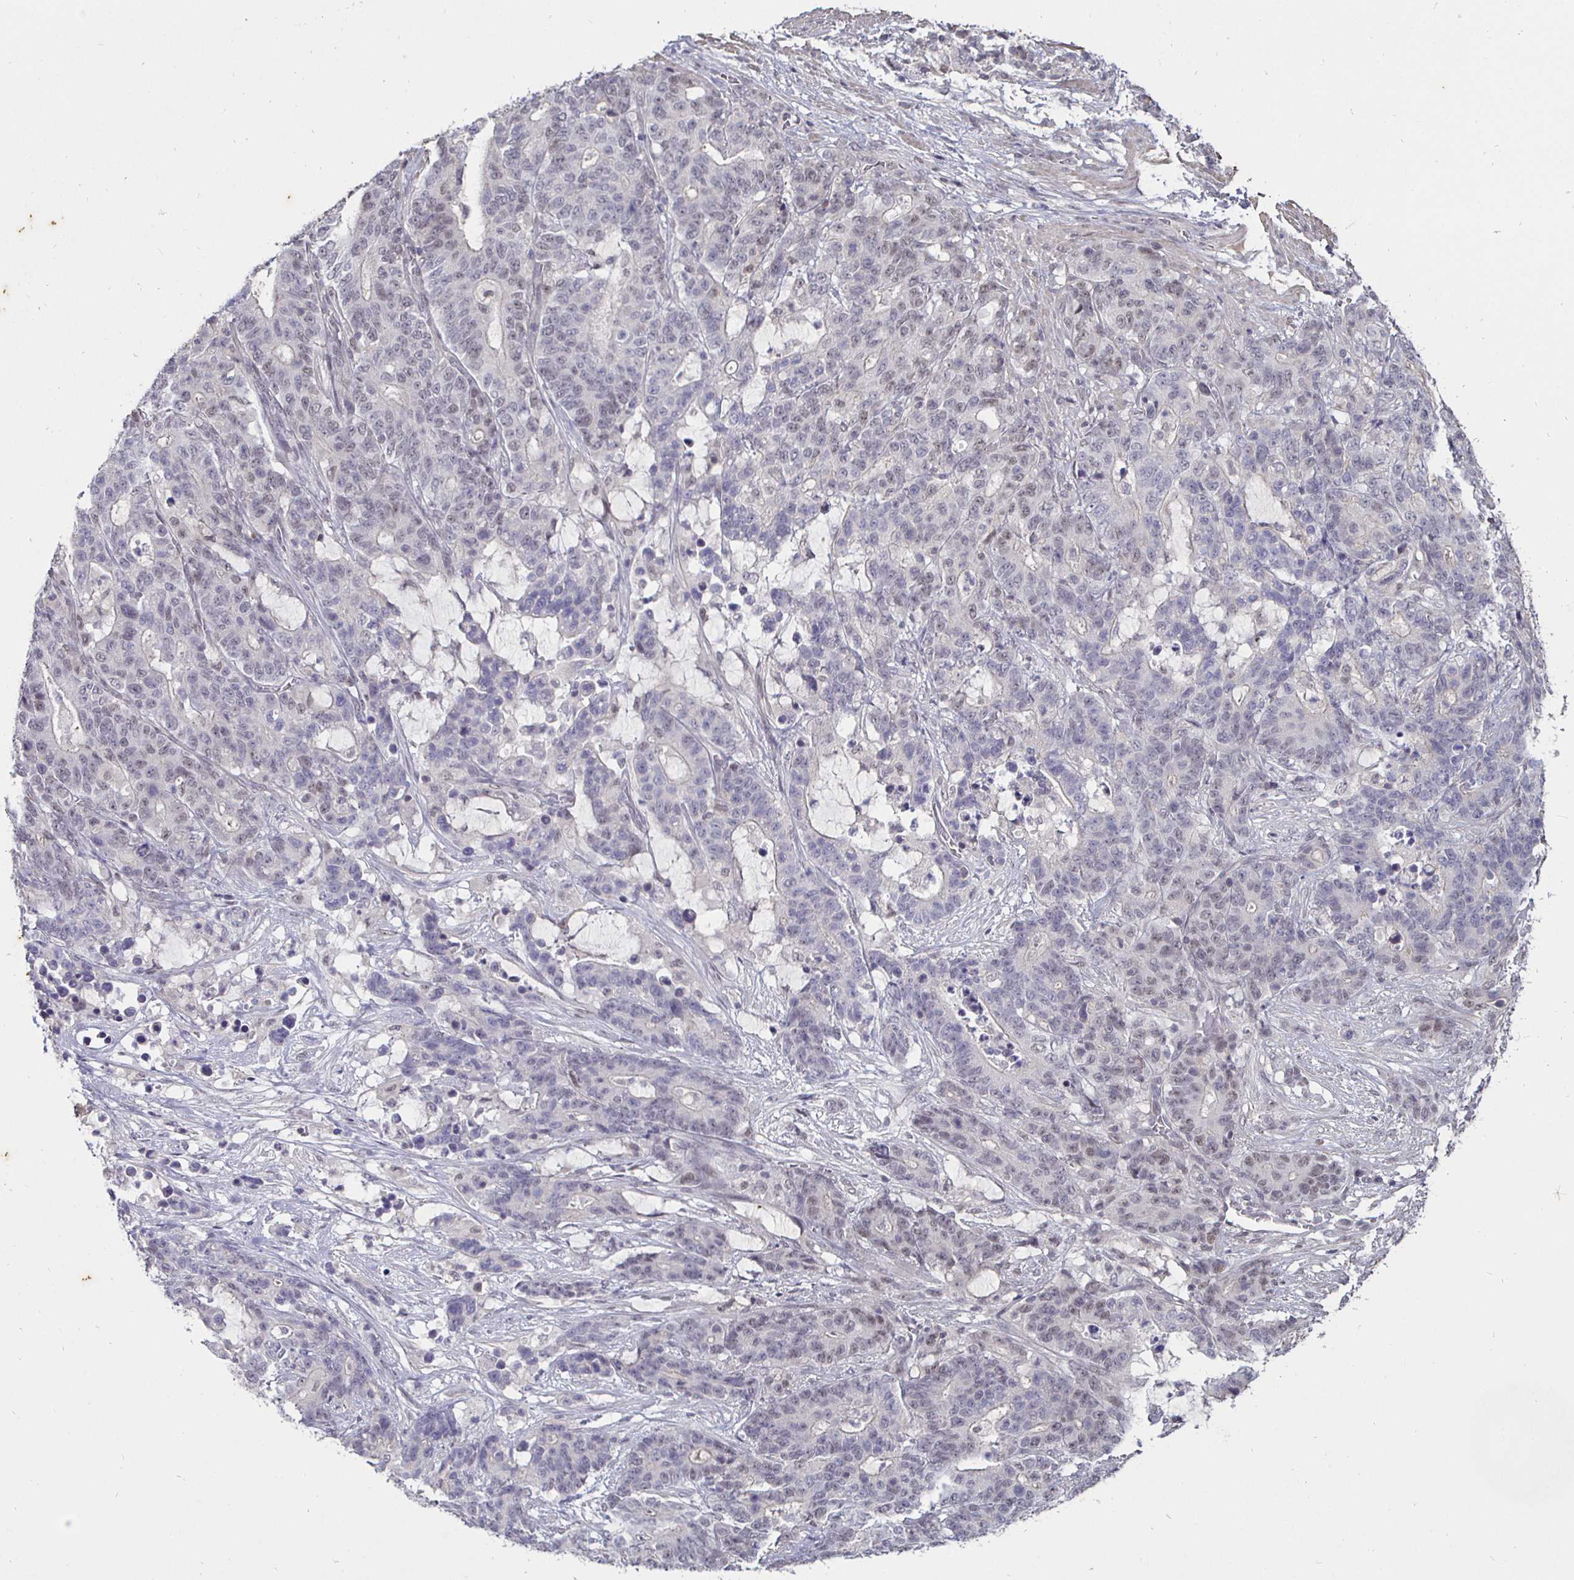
{"staining": {"intensity": "weak", "quantity": "<25%", "location": "nuclear"}, "tissue": "stomach cancer", "cell_type": "Tumor cells", "image_type": "cancer", "snomed": [{"axis": "morphology", "description": "Normal tissue, NOS"}, {"axis": "morphology", "description": "Adenocarcinoma, NOS"}, {"axis": "topography", "description": "Stomach"}], "caption": "Tumor cells show no significant protein staining in stomach cancer.", "gene": "MLH1", "patient": {"sex": "female", "age": 64}}